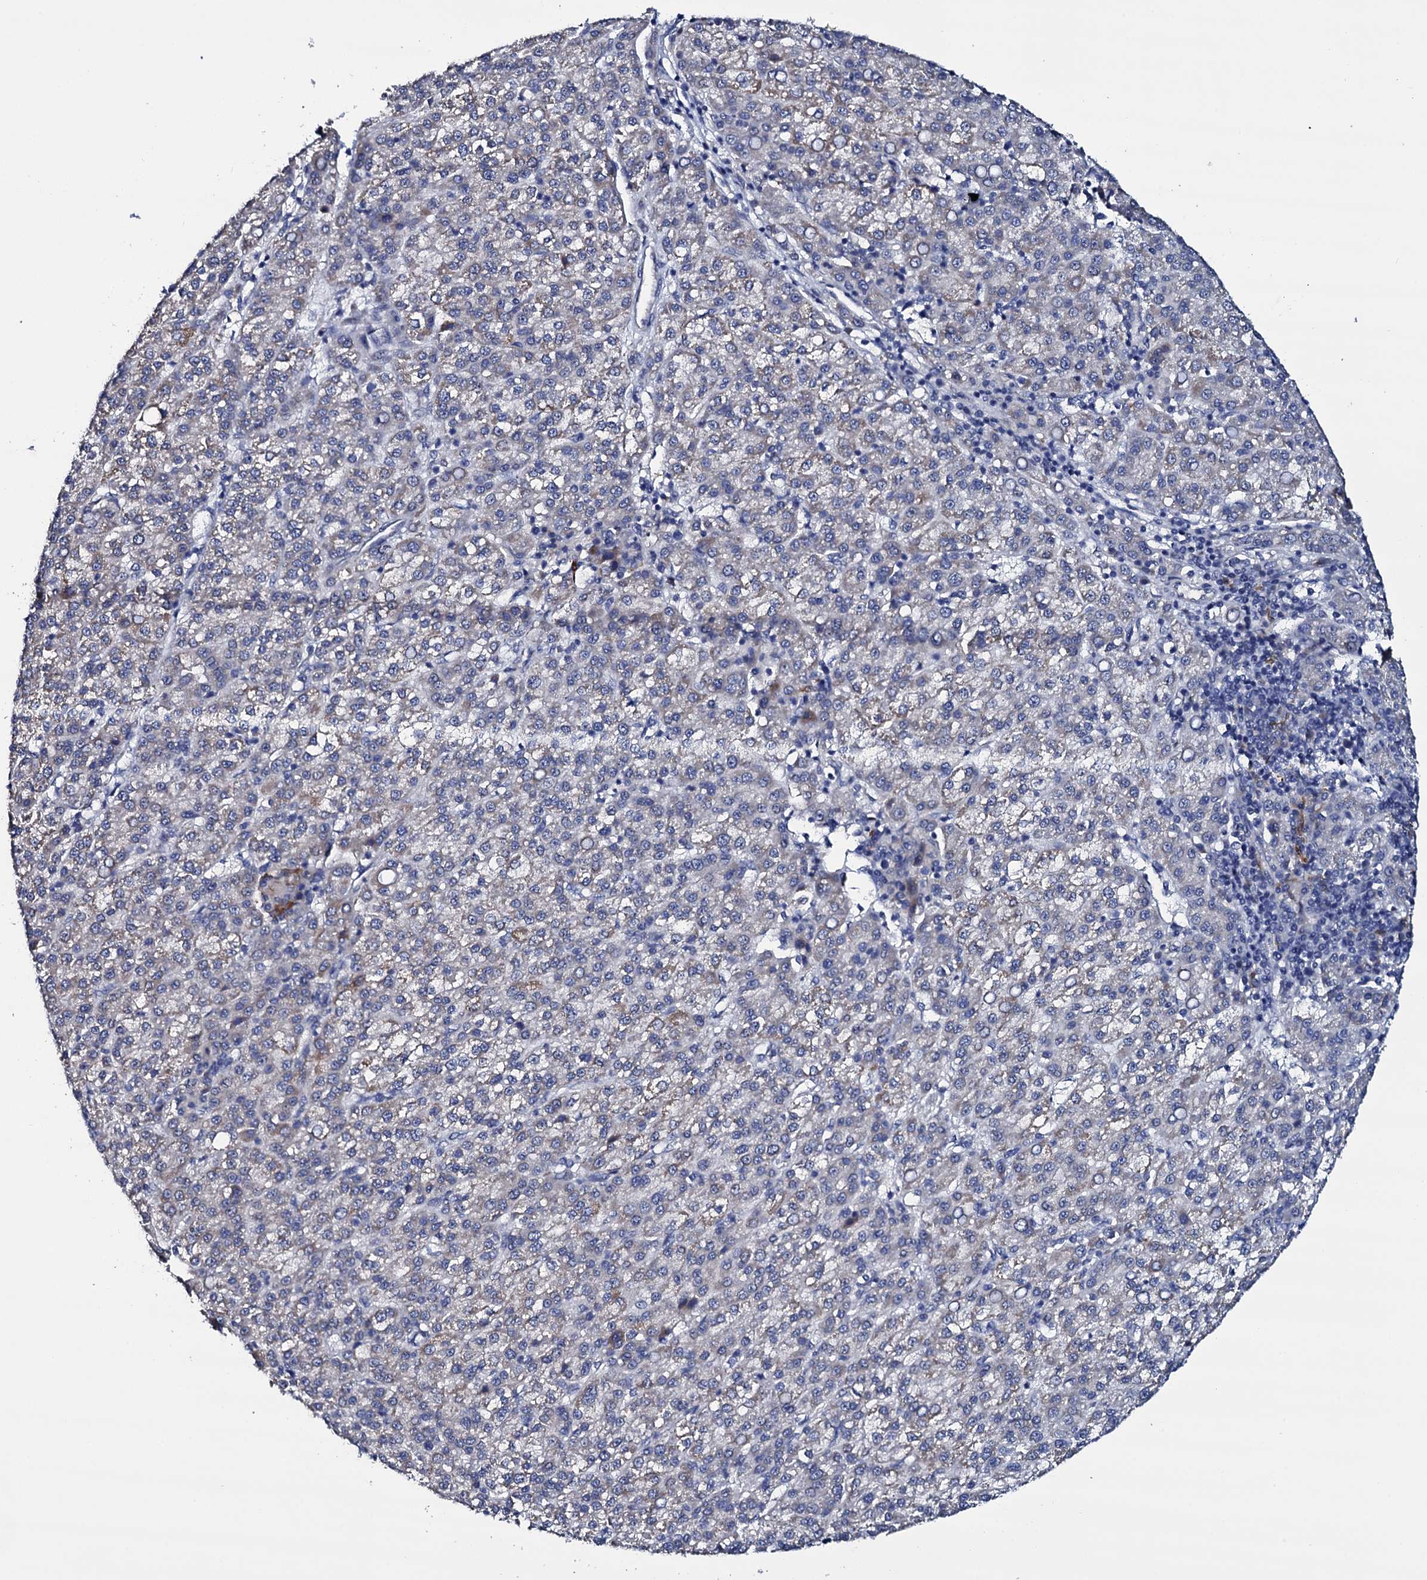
{"staining": {"intensity": "negative", "quantity": "none", "location": "none"}, "tissue": "liver cancer", "cell_type": "Tumor cells", "image_type": "cancer", "snomed": [{"axis": "morphology", "description": "Carcinoma, Hepatocellular, NOS"}, {"axis": "topography", "description": "Liver"}], "caption": "Protein analysis of liver cancer displays no significant expression in tumor cells.", "gene": "BCL2L14", "patient": {"sex": "female", "age": 58}}